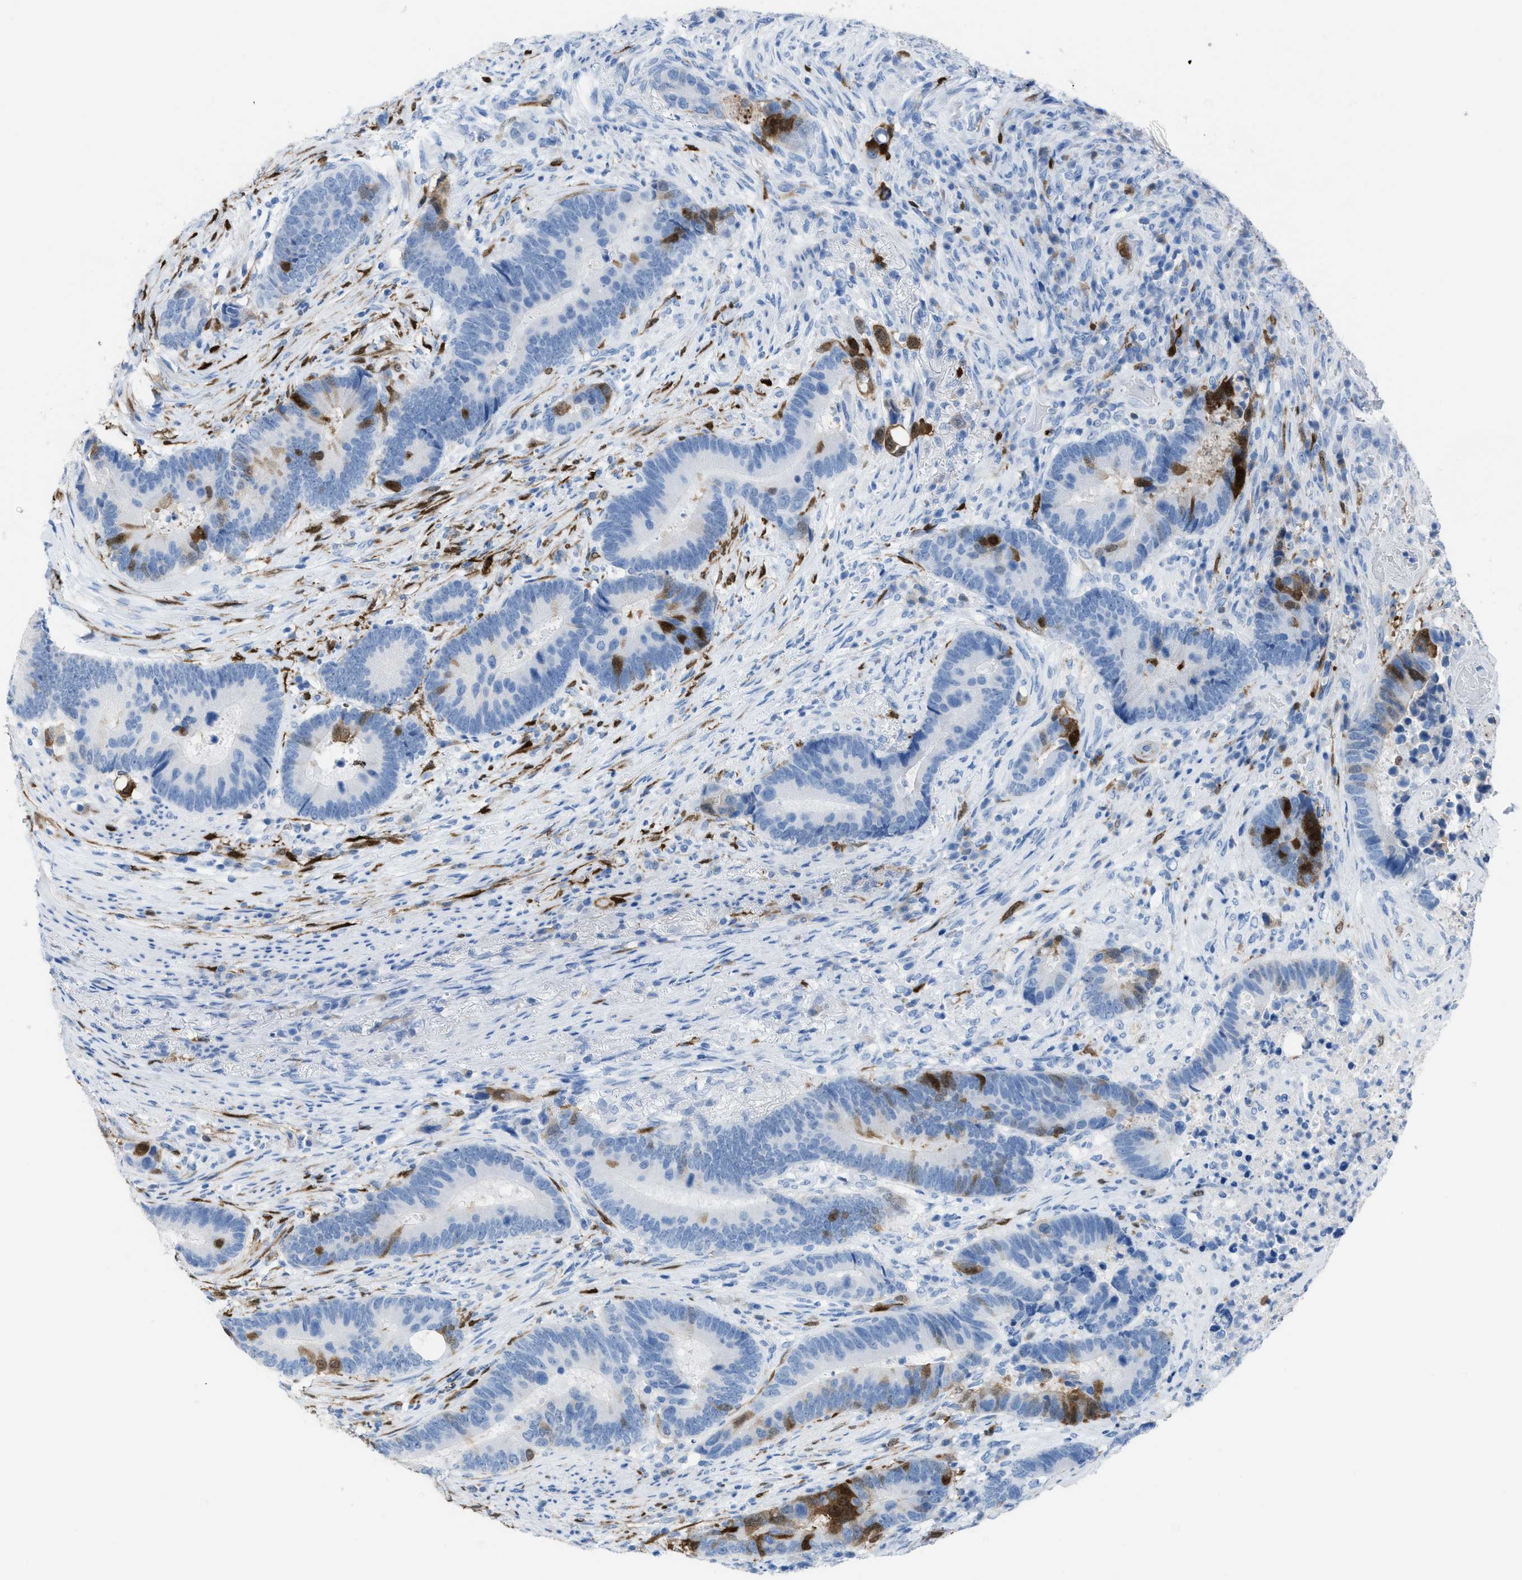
{"staining": {"intensity": "strong", "quantity": "<25%", "location": "cytoplasmic/membranous,nuclear"}, "tissue": "colorectal cancer", "cell_type": "Tumor cells", "image_type": "cancer", "snomed": [{"axis": "morphology", "description": "Adenocarcinoma, NOS"}, {"axis": "topography", "description": "Rectum"}], "caption": "Human colorectal cancer stained with a brown dye exhibits strong cytoplasmic/membranous and nuclear positive staining in about <25% of tumor cells.", "gene": "CDKN2A", "patient": {"sex": "female", "age": 89}}